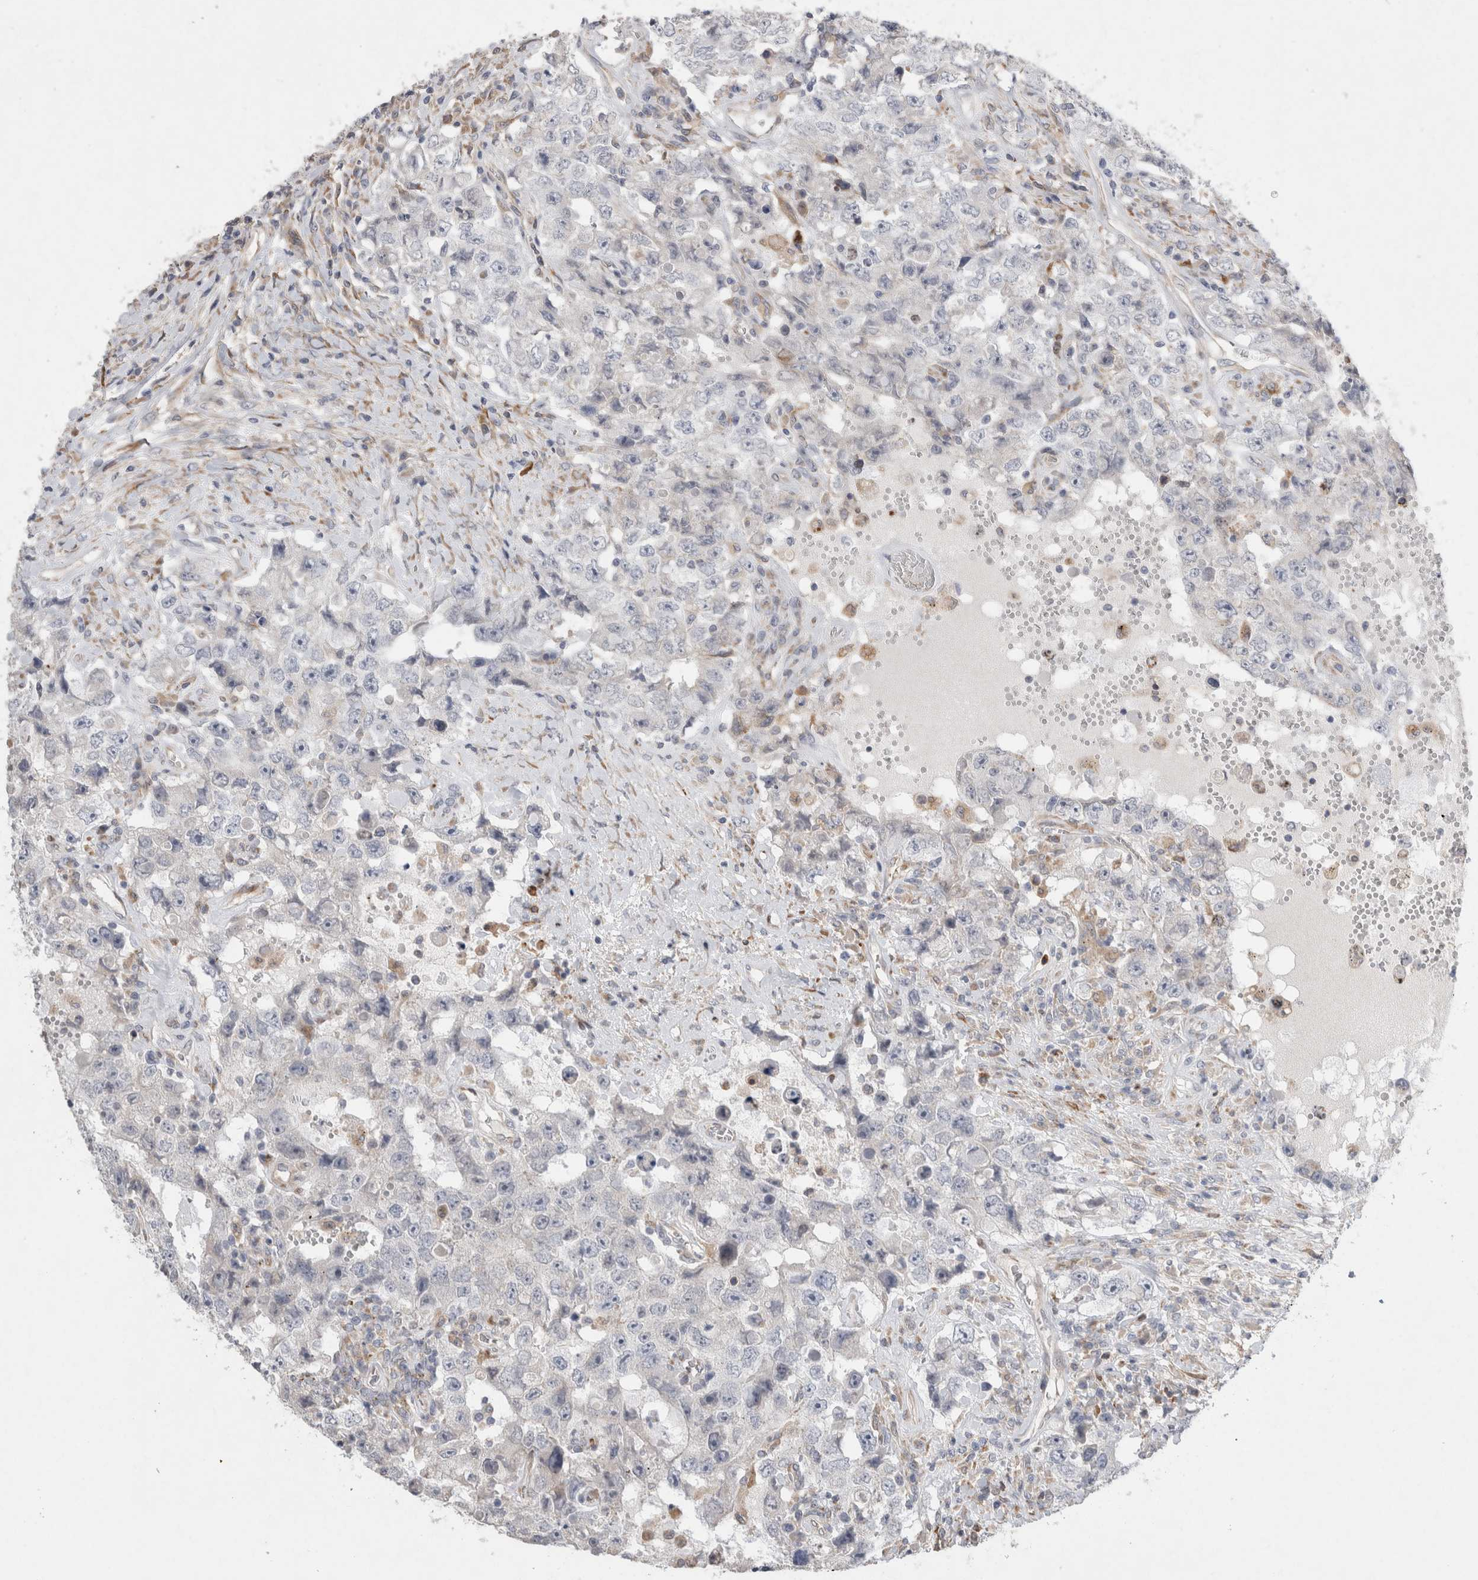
{"staining": {"intensity": "negative", "quantity": "none", "location": "none"}, "tissue": "testis cancer", "cell_type": "Tumor cells", "image_type": "cancer", "snomed": [{"axis": "morphology", "description": "Carcinoma, Embryonal, NOS"}, {"axis": "topography", "description": "Testis"}], "caption": "Immunohistochemical staining of human embryonal carcinoma (testis) displays no significant positivity in tumor cells.", "gene": "TRMT9B", "patient": {"sex": "male", "age": 26}}